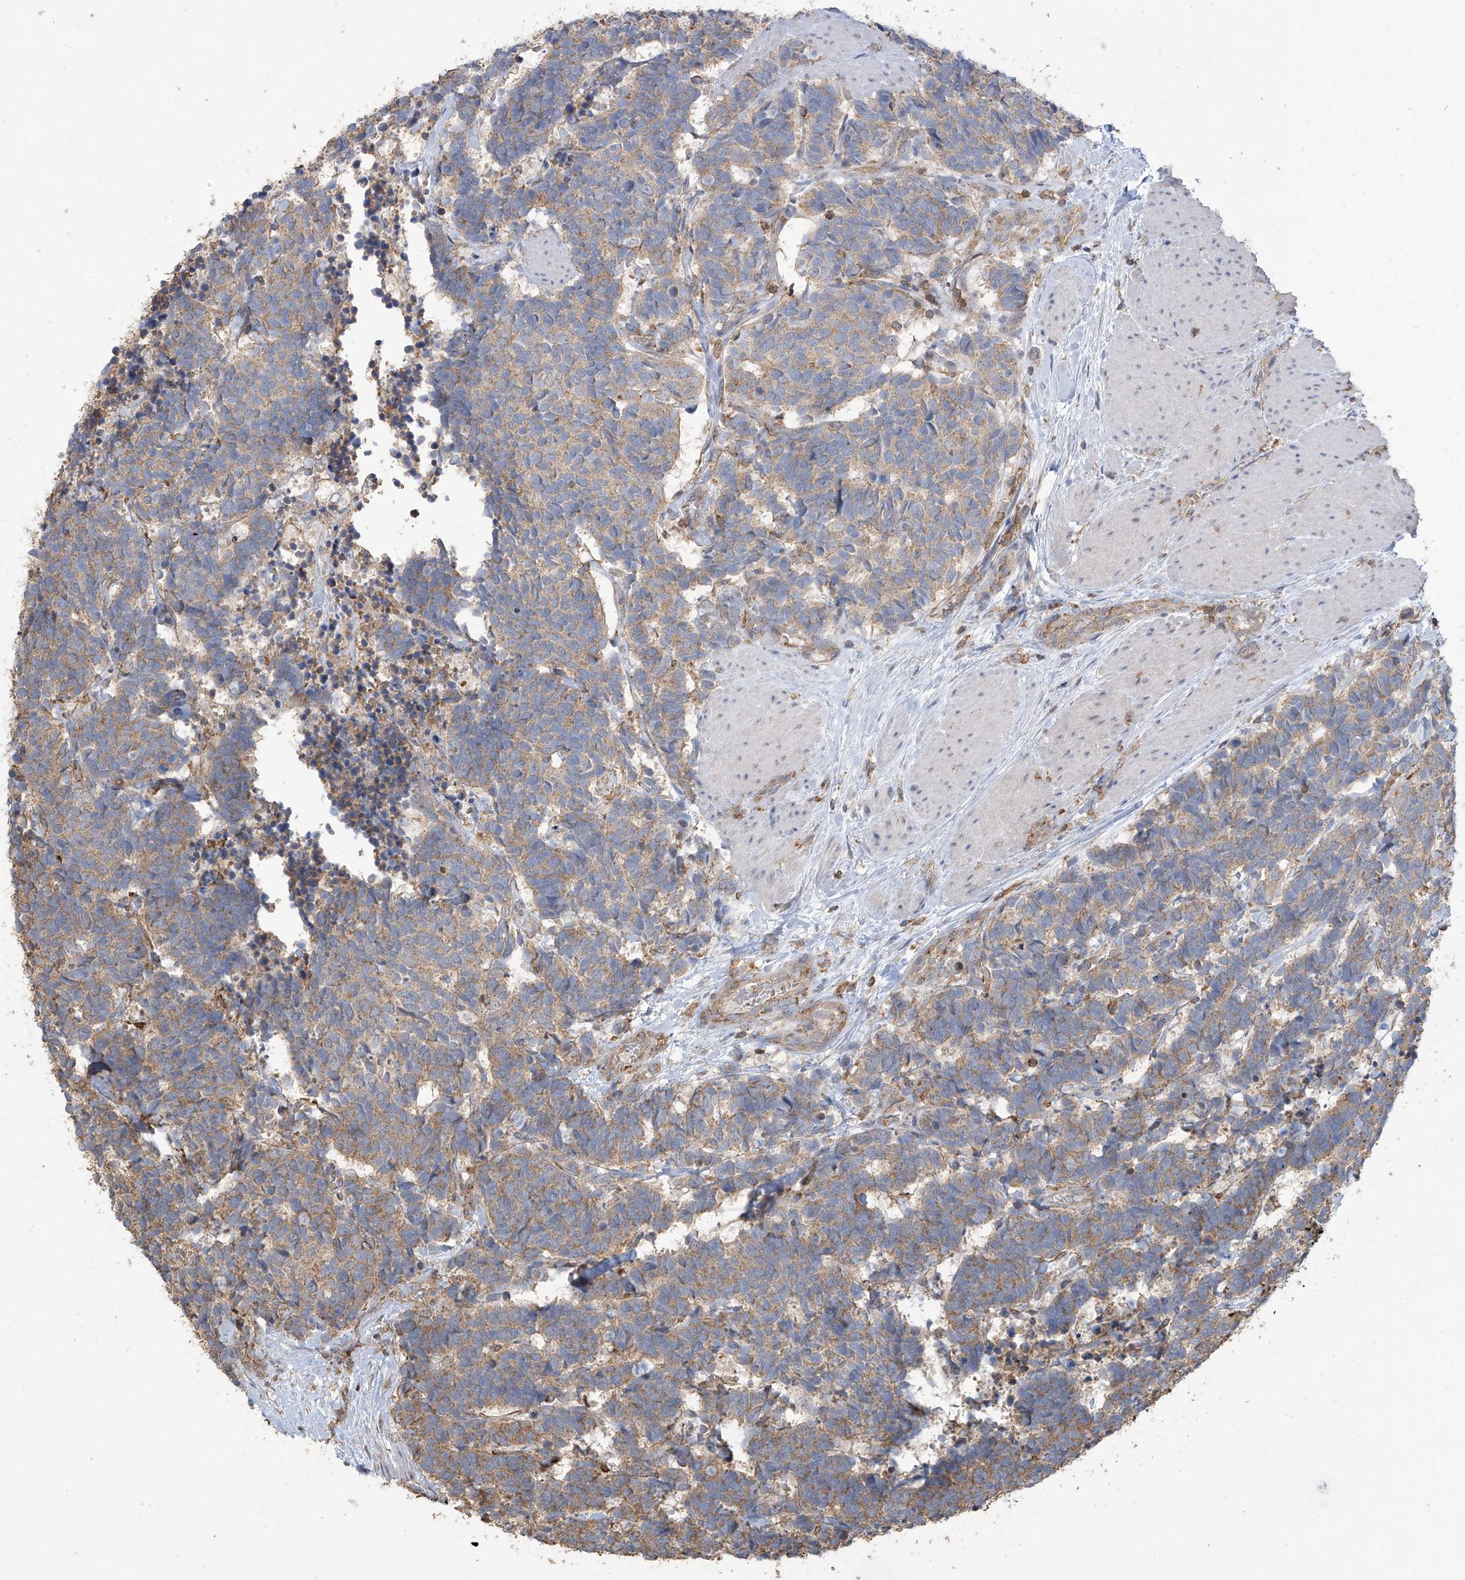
{"staining": {"intensity": "moderate", "quantity": ">75%", "location": "cytoplasmic/membranous"}, "tissue": "carcinoid", "cell_type": "Tumor cells", "image_type": "cancer", "snomed": [{"axis": "morphology", "description": "Carcinoma, NOS"}, {"axis": "morphology", "description": "Carcinoid, malignant, NOS"}, {"axis": "topography", "description": "Urinary bladder"}], "caption": "A high-resolution histopathology image shows immunohistochemistry (IHC) staining of carcinoid, which demonstrates moderate cytoplasmic/membranous expression in about >75% of tumor cells.", "gene": "COX10", "patient": {"sex": "male", "age": 57}}